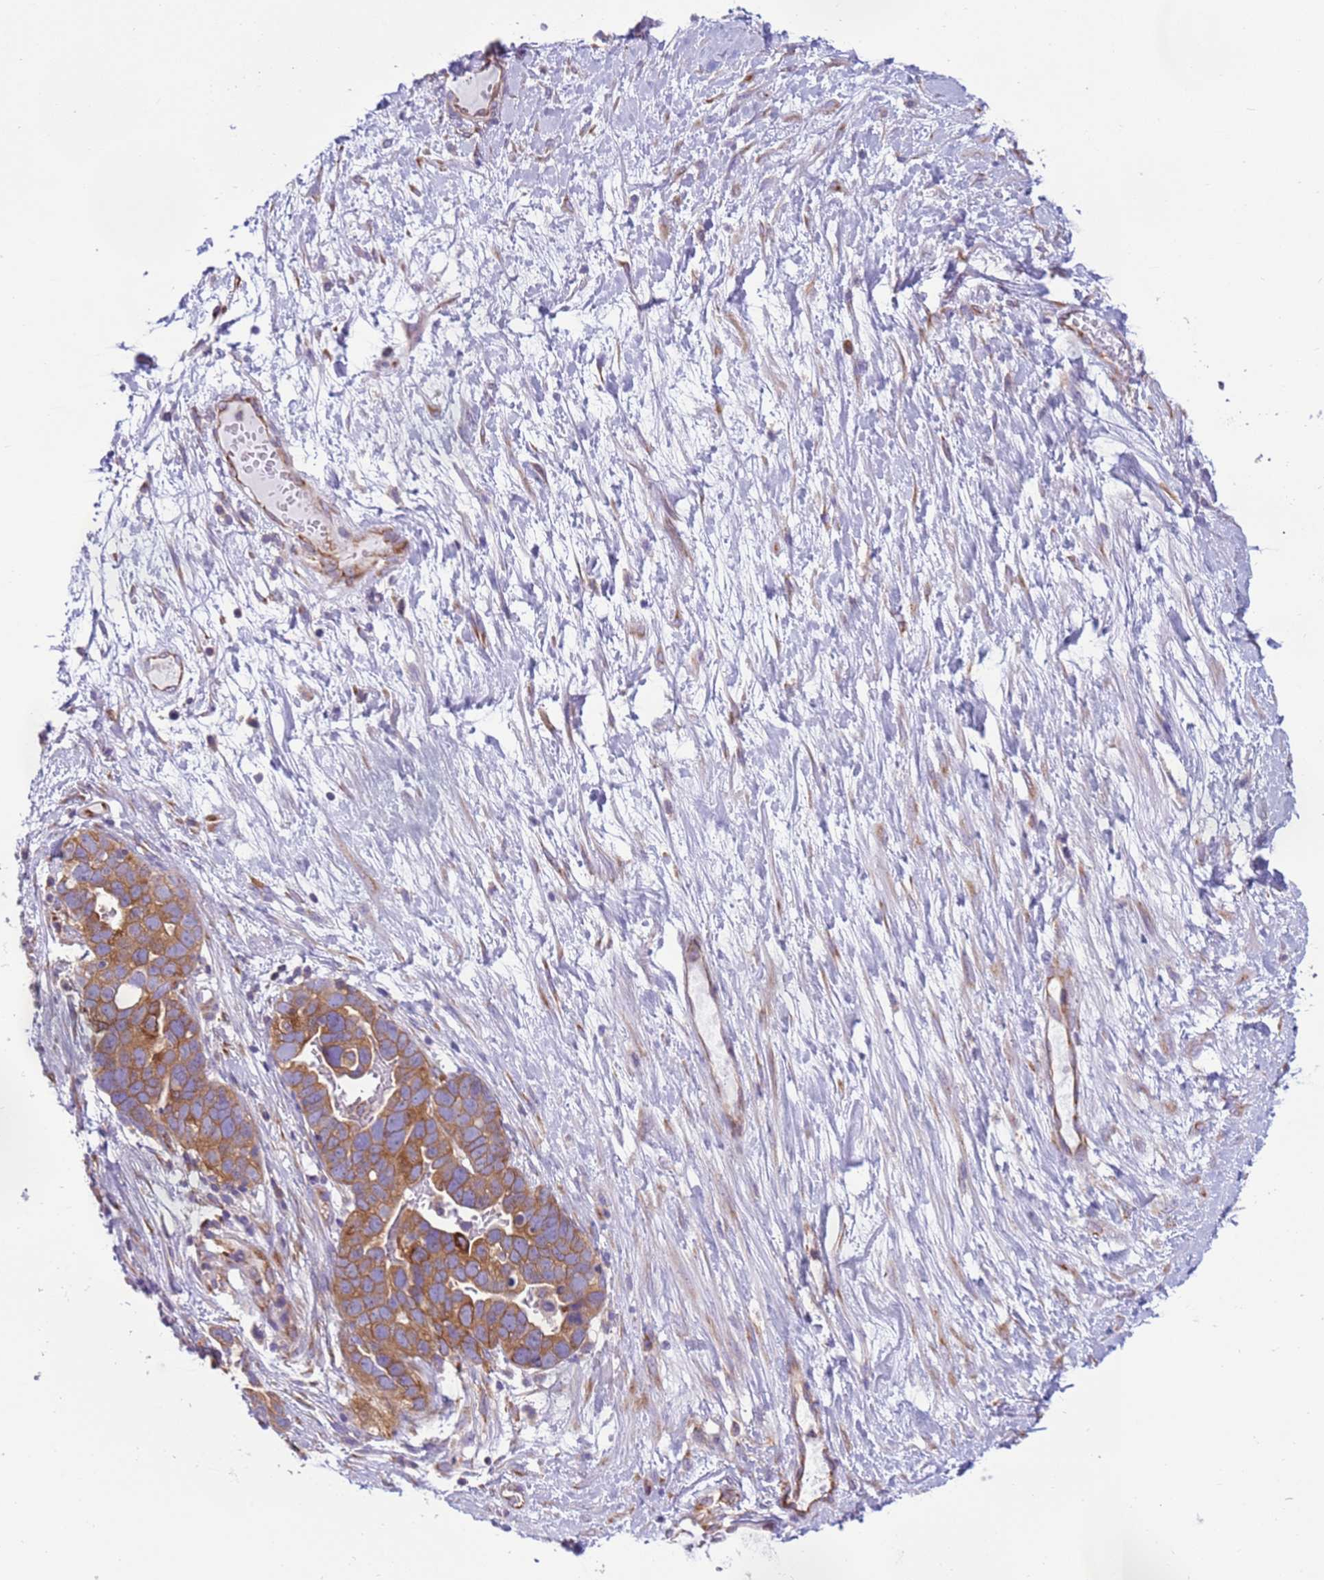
{"staining": {"intensity": "moderate", "quantity": ">75%", "location": "cytoplasmic/membranous"}, "tissue": "ovarian cancer", "cell_type": "Tumor cells", "image_type": "cancer", "snomed": [{"axis": "morphology", "description": "Cystadenocarcinoma, serous, NOS"}, {"axis": "topography", "description": "Ovary"}], "caption": "The immunohistochemical stain highlights moderate cytoplasmic/membranous expression in tumor cells of serous cystadenocarcinoma (ovarian) tissue.", "gene": "VARS1", "patient": {"sex": "female", "age": 54}}